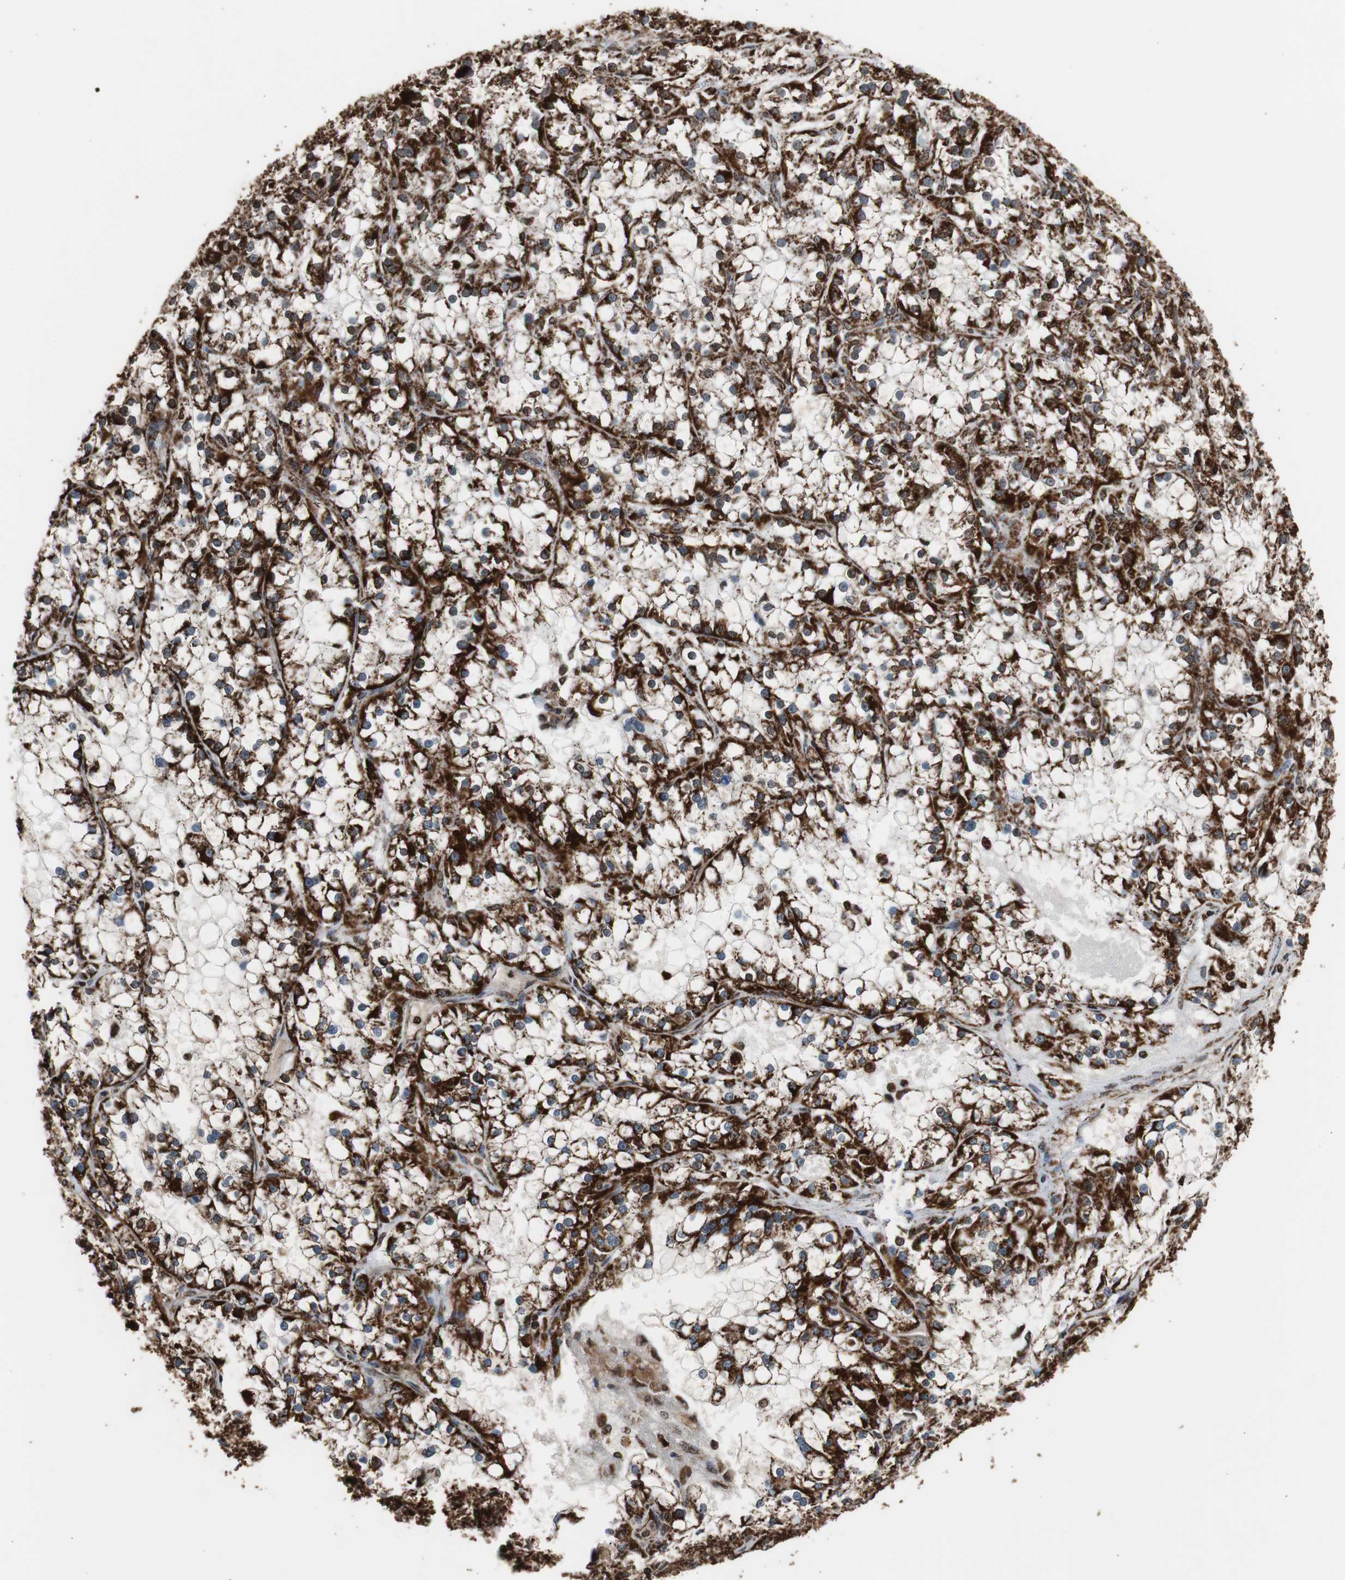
{"staining": {"intensity": "strong", "quantity": ">75%", "location": "cytoplasmic/membranous"}, "tissue": "renal cancer", "cell_type": "Tumor cells", "image_type": "cancer", "snomed": [{"axis": "morphology", "description": "Adenocarcinoma, NOS"}, {"axis": "topography", "description": "Kidney"}], "caption": "Protein staining by immunohistochemistry shows strong cytoplasmic/membranous positivity in approximately >75% of tumor cells in renal adenocarcinoma. Nuclei are stained in blue.", "gene": "HSPA9", "patient": {"sex": "female", "age": 52}}